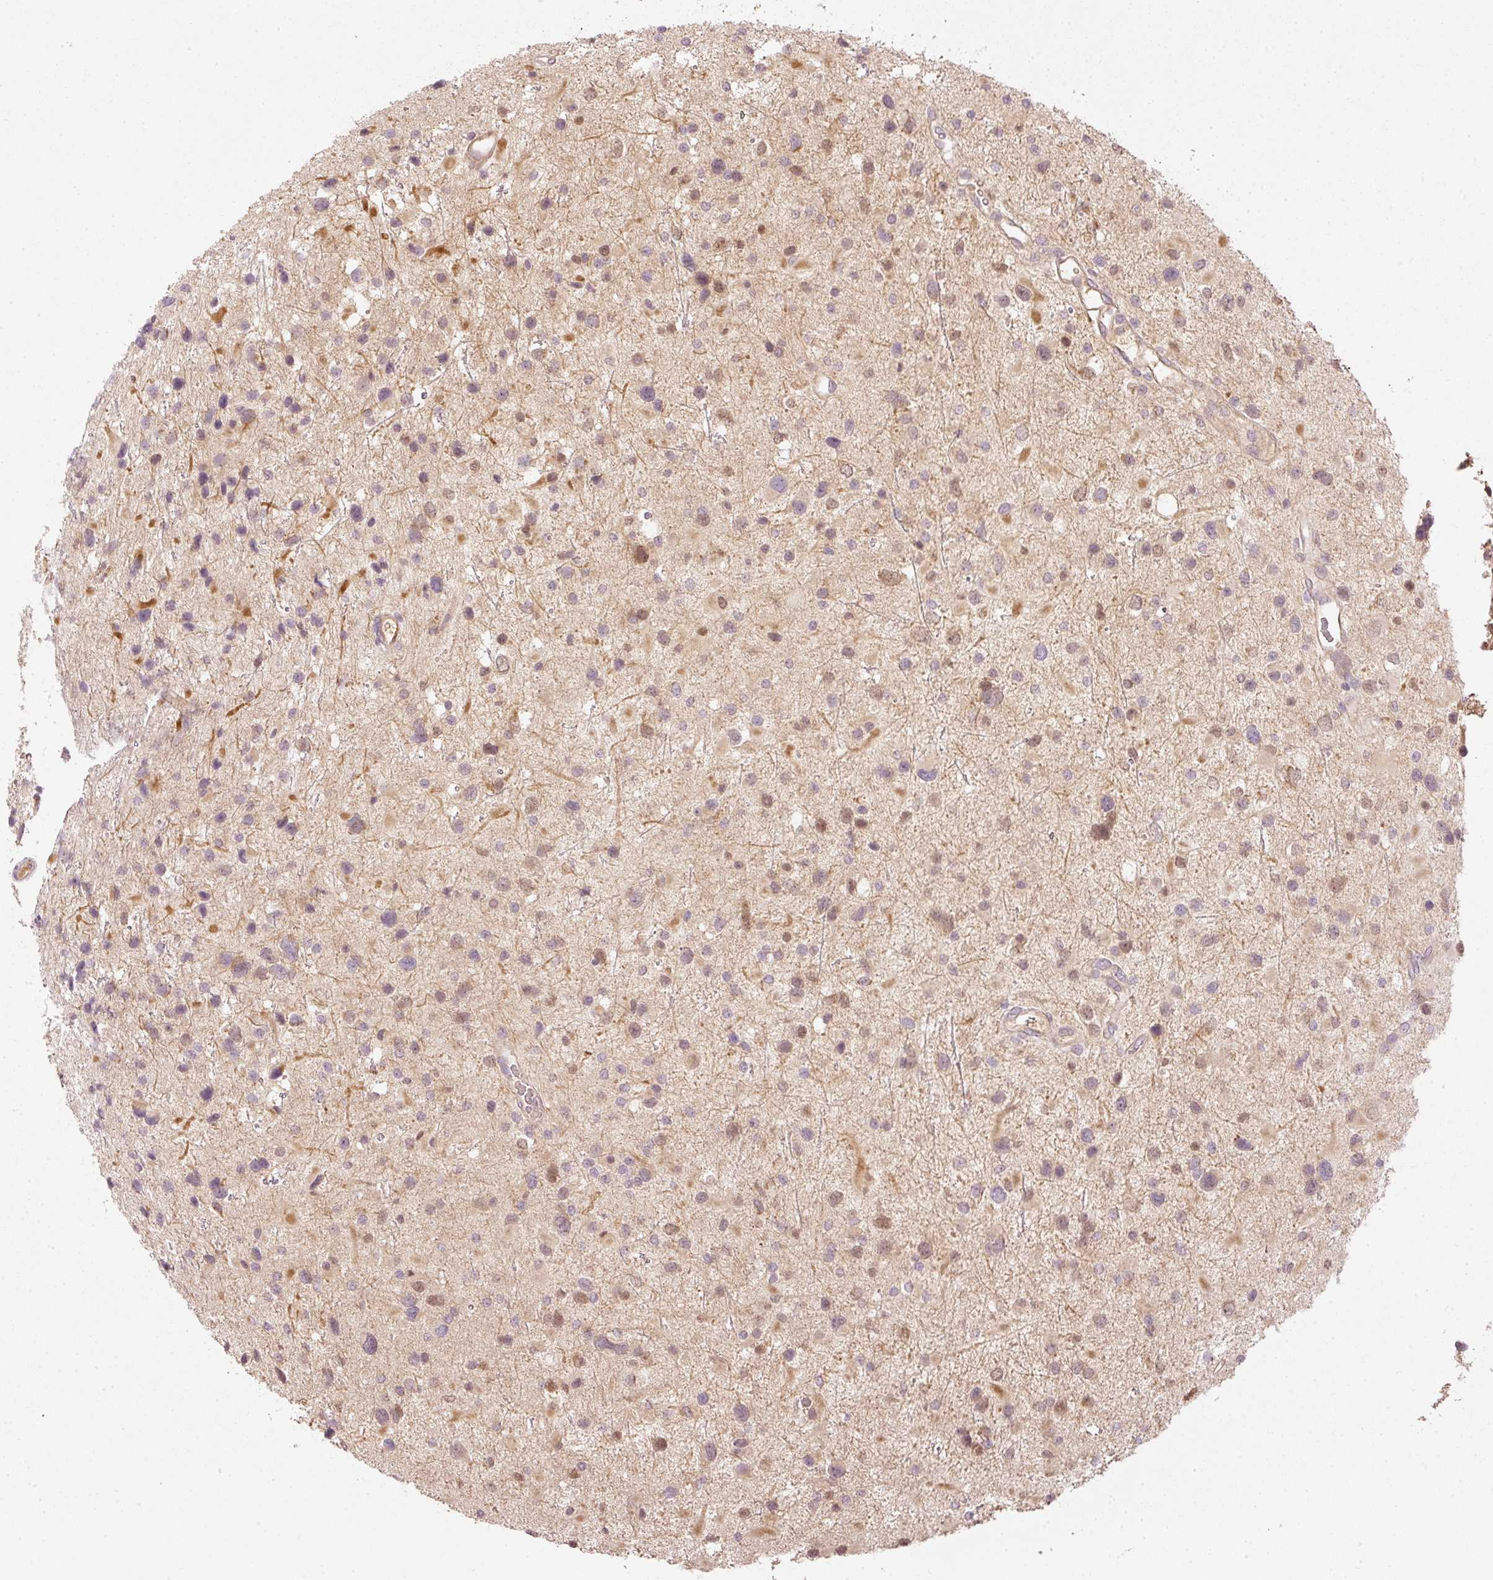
{"staining": {"intensity": "moderate", "quantity": "25%-75%", "location": "cytoplasmic/membranous"}, "tissue": "glioma", "cell_type": "Tumor cells", "image_type": "cancer", "snomed": [{"axis": "morphology", "description": "Glioma, malignant, Low grade"}, {"axis": "topography", "description": "Brain"}], "caption": "Tumor cells exhibit medium levels of moderate cytoplasmic/membranous staining in about 25%-75% of cells in human malignant glioma (low-grade). Immunohistochemistry stains the protein of interest in brown and the nuclei are stained blue.", "gene": "SERPING1", "patient": {"sex": "female", "age": 32}}